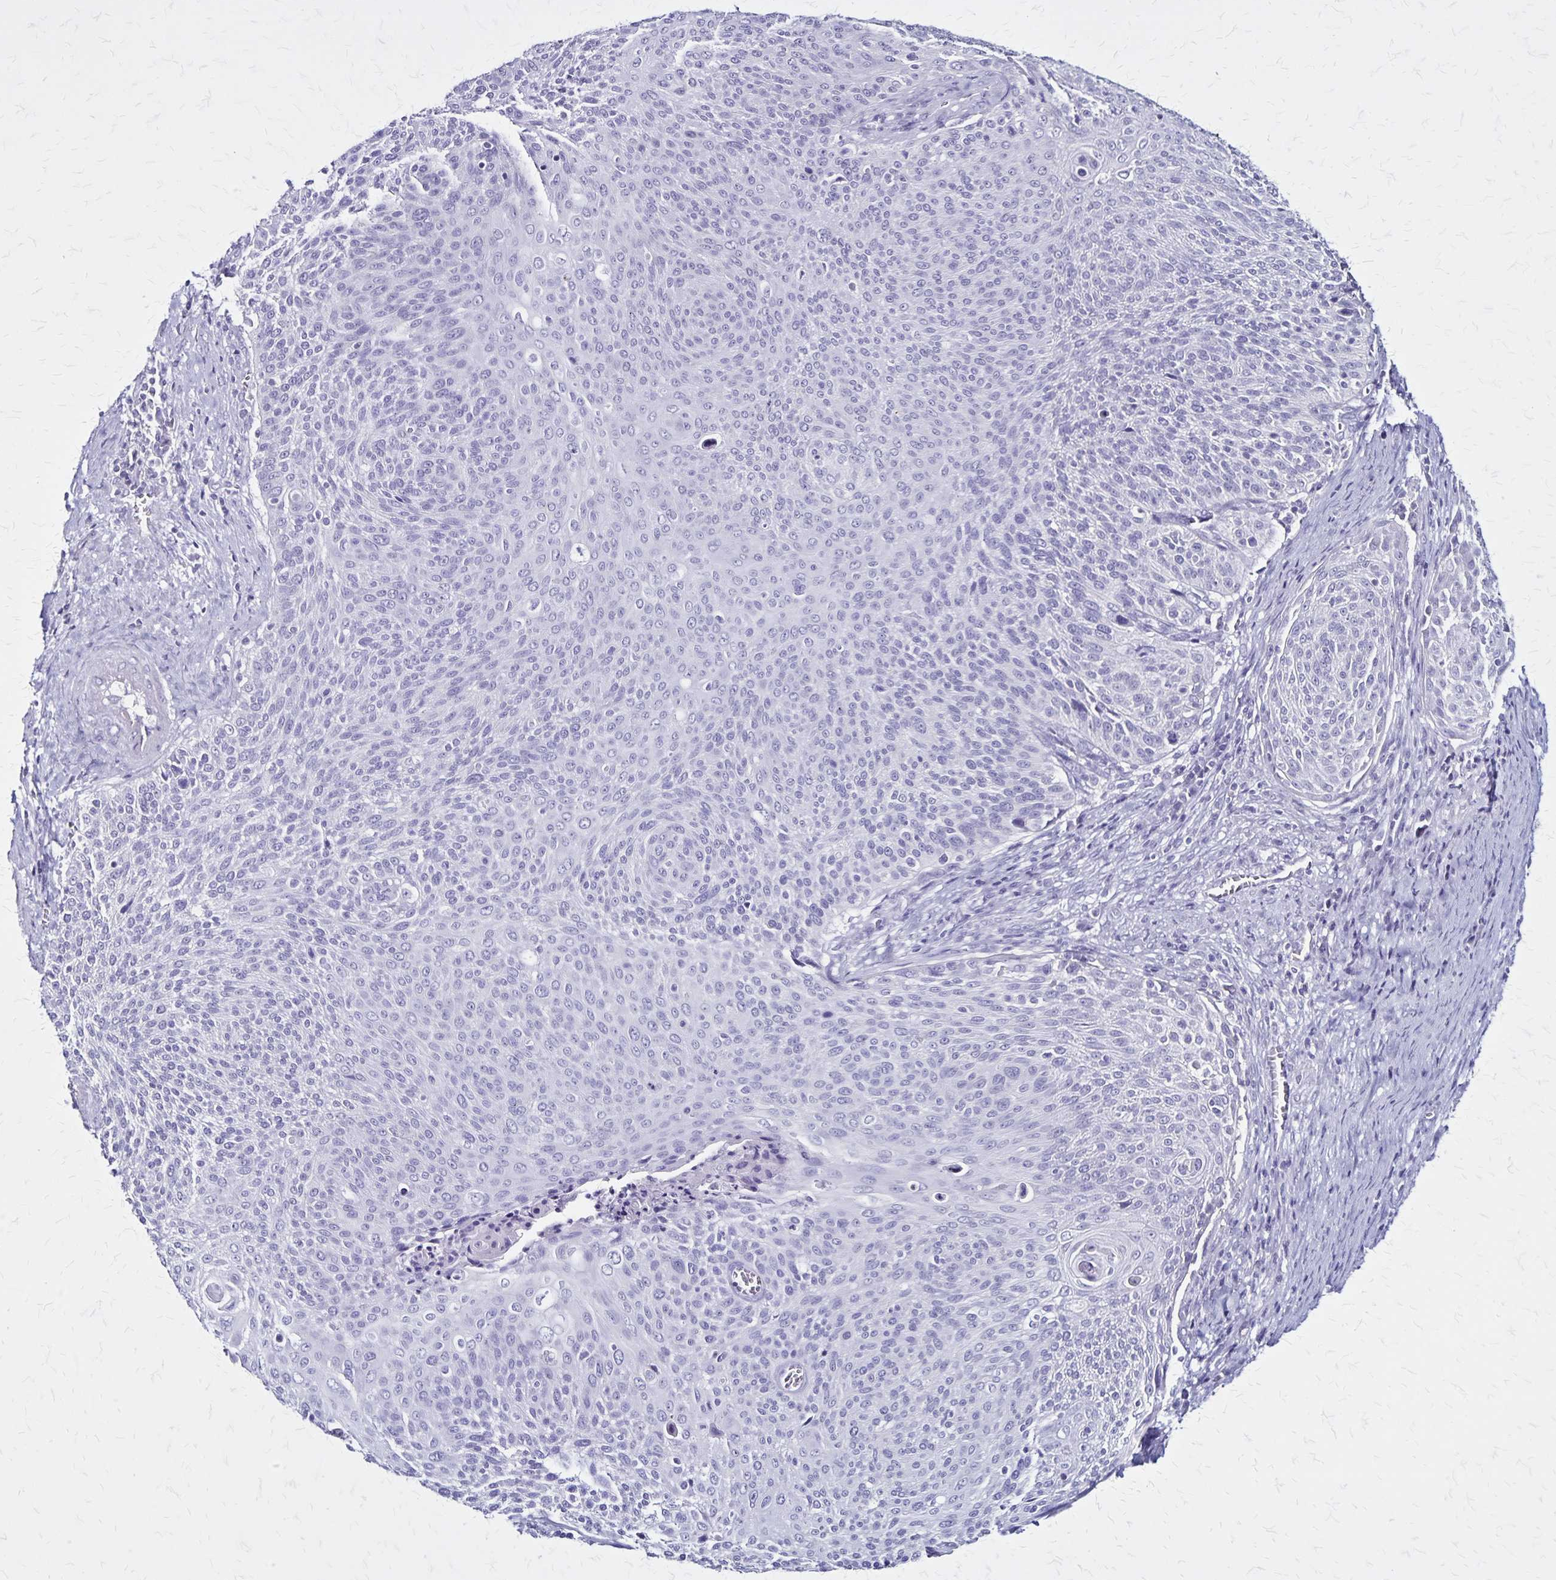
{"staining": {"intensity": "negative", "quantity": "none", "location": "none"}, "tissue": "cervical cancer", "cell_type": "Tumor cells", "image_type": "cancer", "snomed": [{"axis": "morphology", "description": "Squamous cell carcinoma, NOS"}, {"axis": "topography", "description": "Cervix"}], "caption": "Tumor cells show no significant positivity in cervical cancer.", "gene": "PLXNA4", "patient": {"sex": "female", "age": 31}}